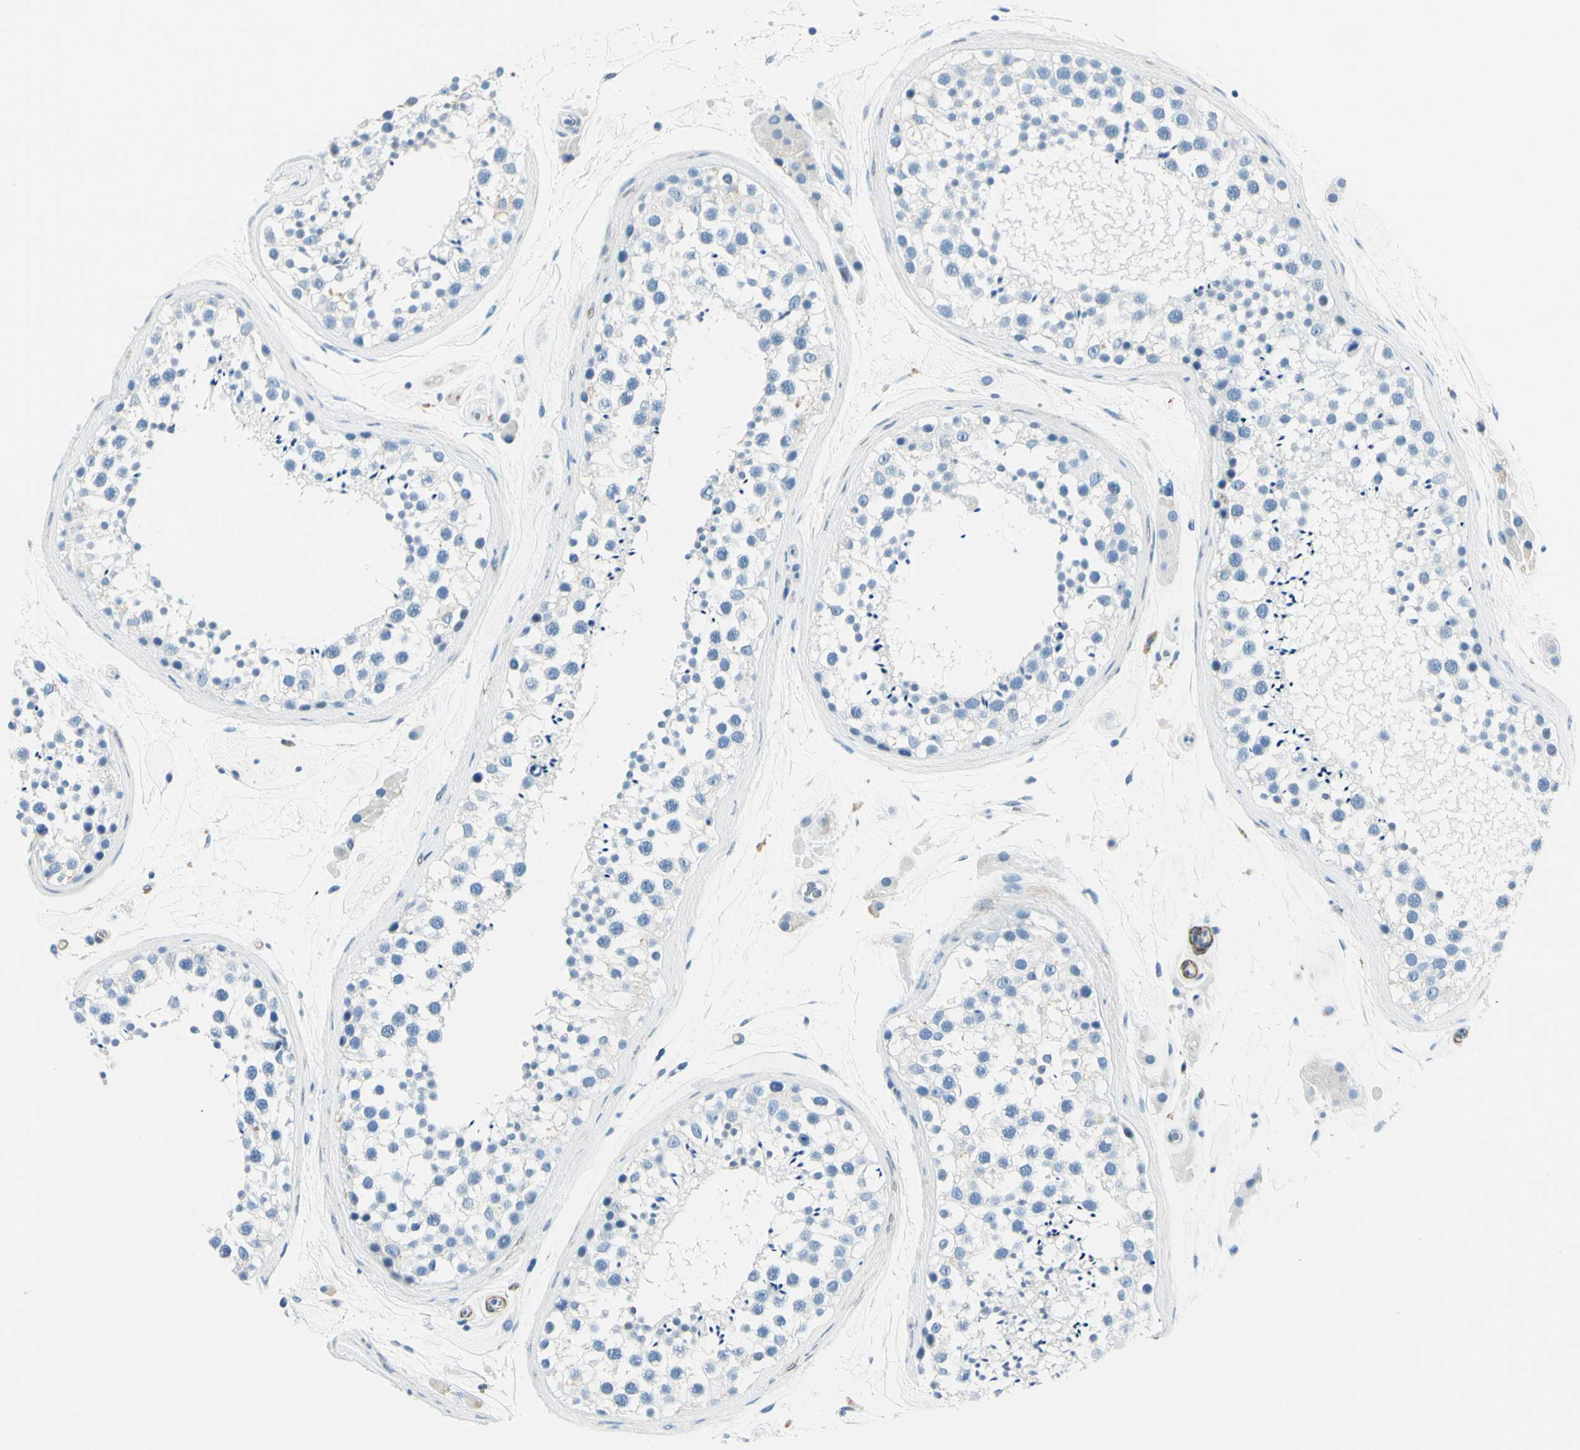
{"staining": {"intensity": "negative", "quantity": "none", "location": "none"}, "tissue": "testis", "cell_type": "Cells in seminiferous ducts", "image_type": "normal", "snomed": [{"axis": "morphology", "description": "Normal tissue, NOS"}, {"axis": "topography", "description": "Testis"}], "caption": "High power microscopy micrograph of an immunohistochemistry (IHC) photomicrograph of normal testis, revealing no significant expression in cells in seminiferous ducts. (Immunohistochemistry, brightfield microscopy, high magnification).", "gene": "CDH15", "patient": {"sex": "male", "age": 46}}